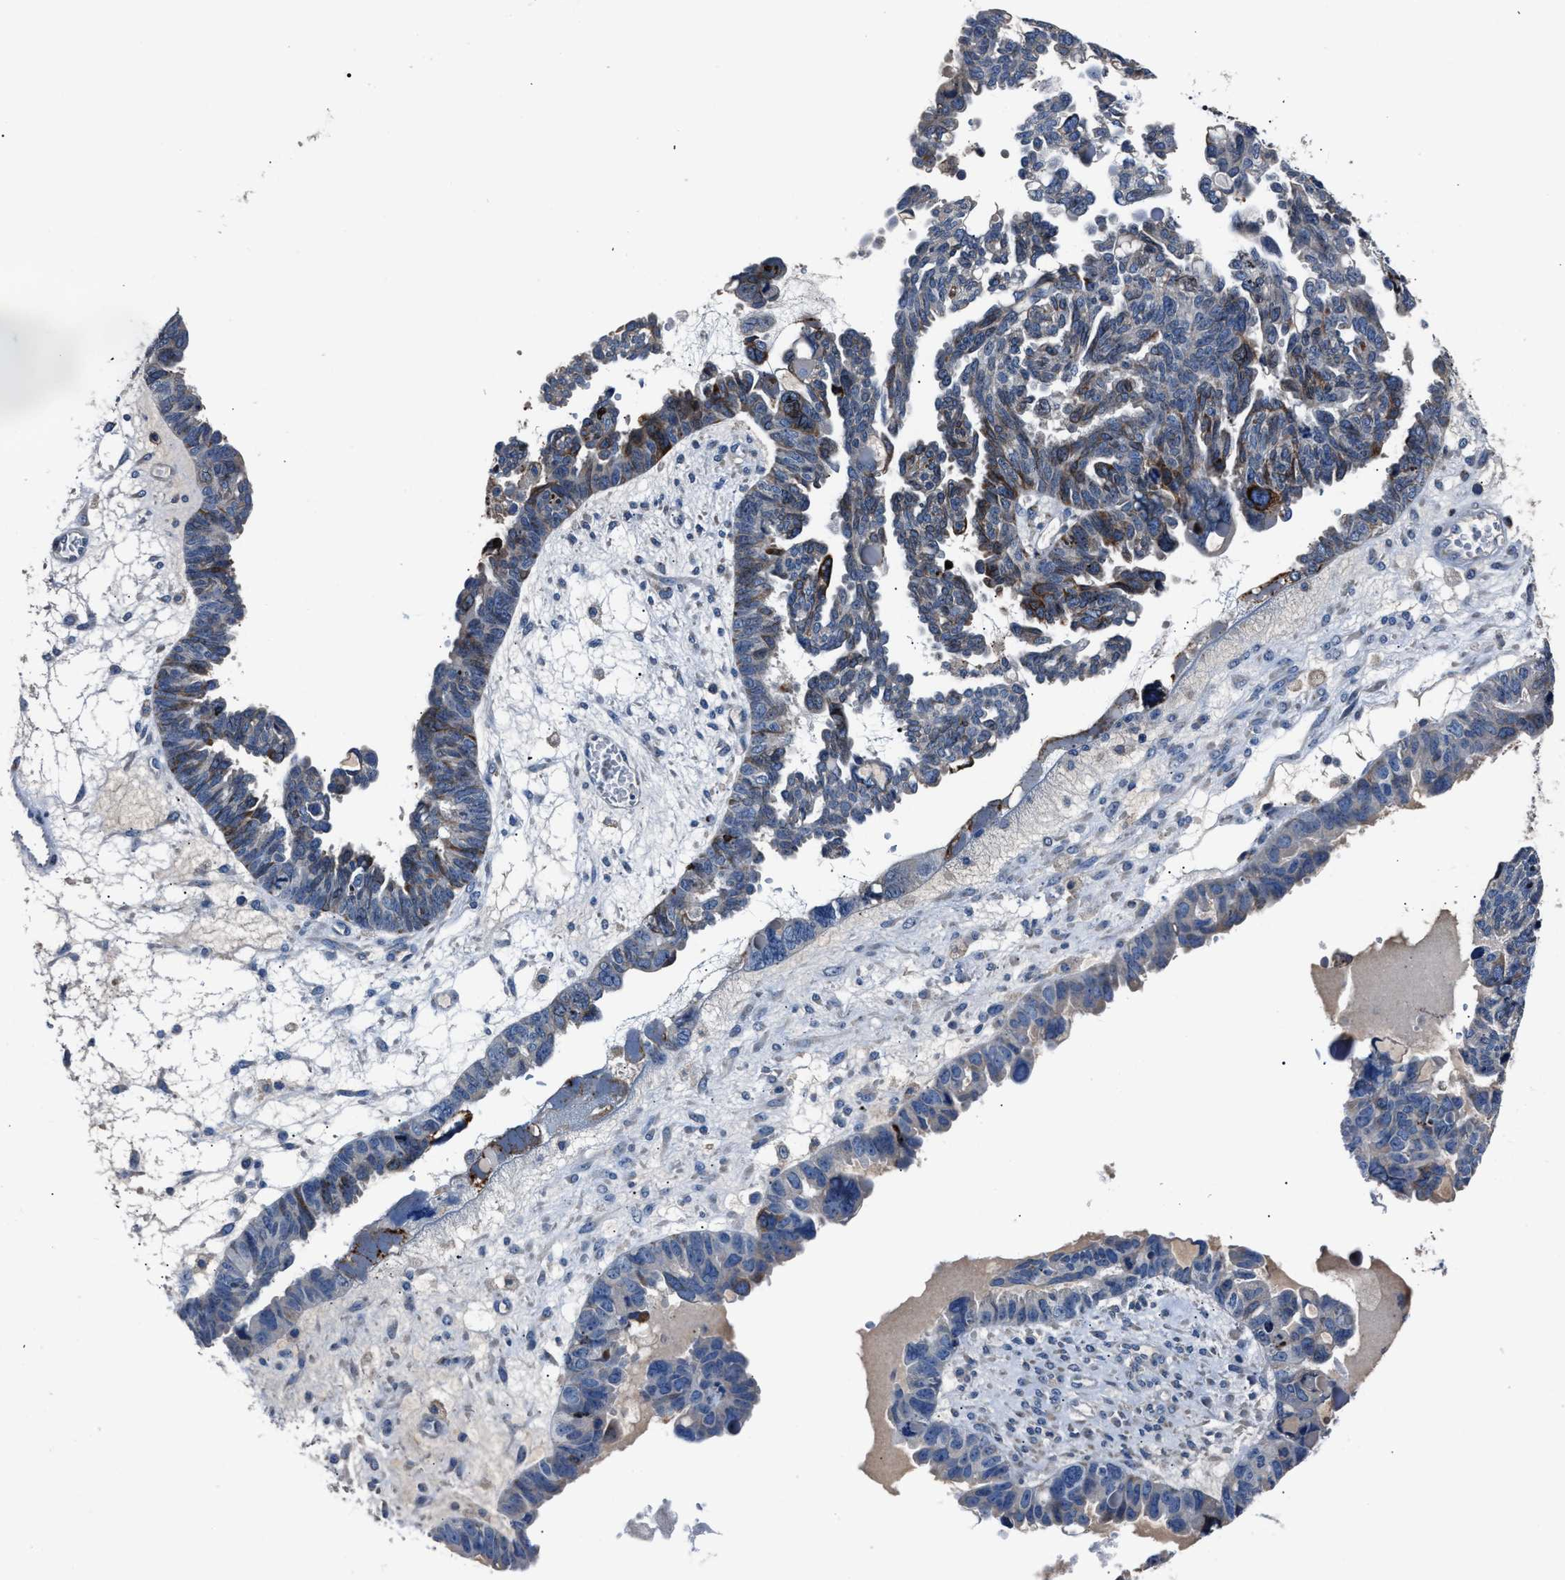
{"staining": {"intensity": "moderate", "quantity": "<25%", "location": "cytoplasmic/membranous"}, "tissue": "ovarian cancer", "cell_type": "Tumor cells", "image_type": "cancer", "snomed": [{"axis": "morphology", "description": "Cystadenocarcinoma, serous, NOS"}, {"axis": "topography", "description": "Ovary"}], "caption": "Immunohistochemical staining of serous cystadenocarcinoma (ovarian) shows moderate cytoplasmic/membranous protein staining in approximately <25% of tumor cells. (DAB IHC, brown staining for protein, blue staining for nuclei).", "gene": "DNAJC24", "patient": {"sex": "female", "age": 79}}